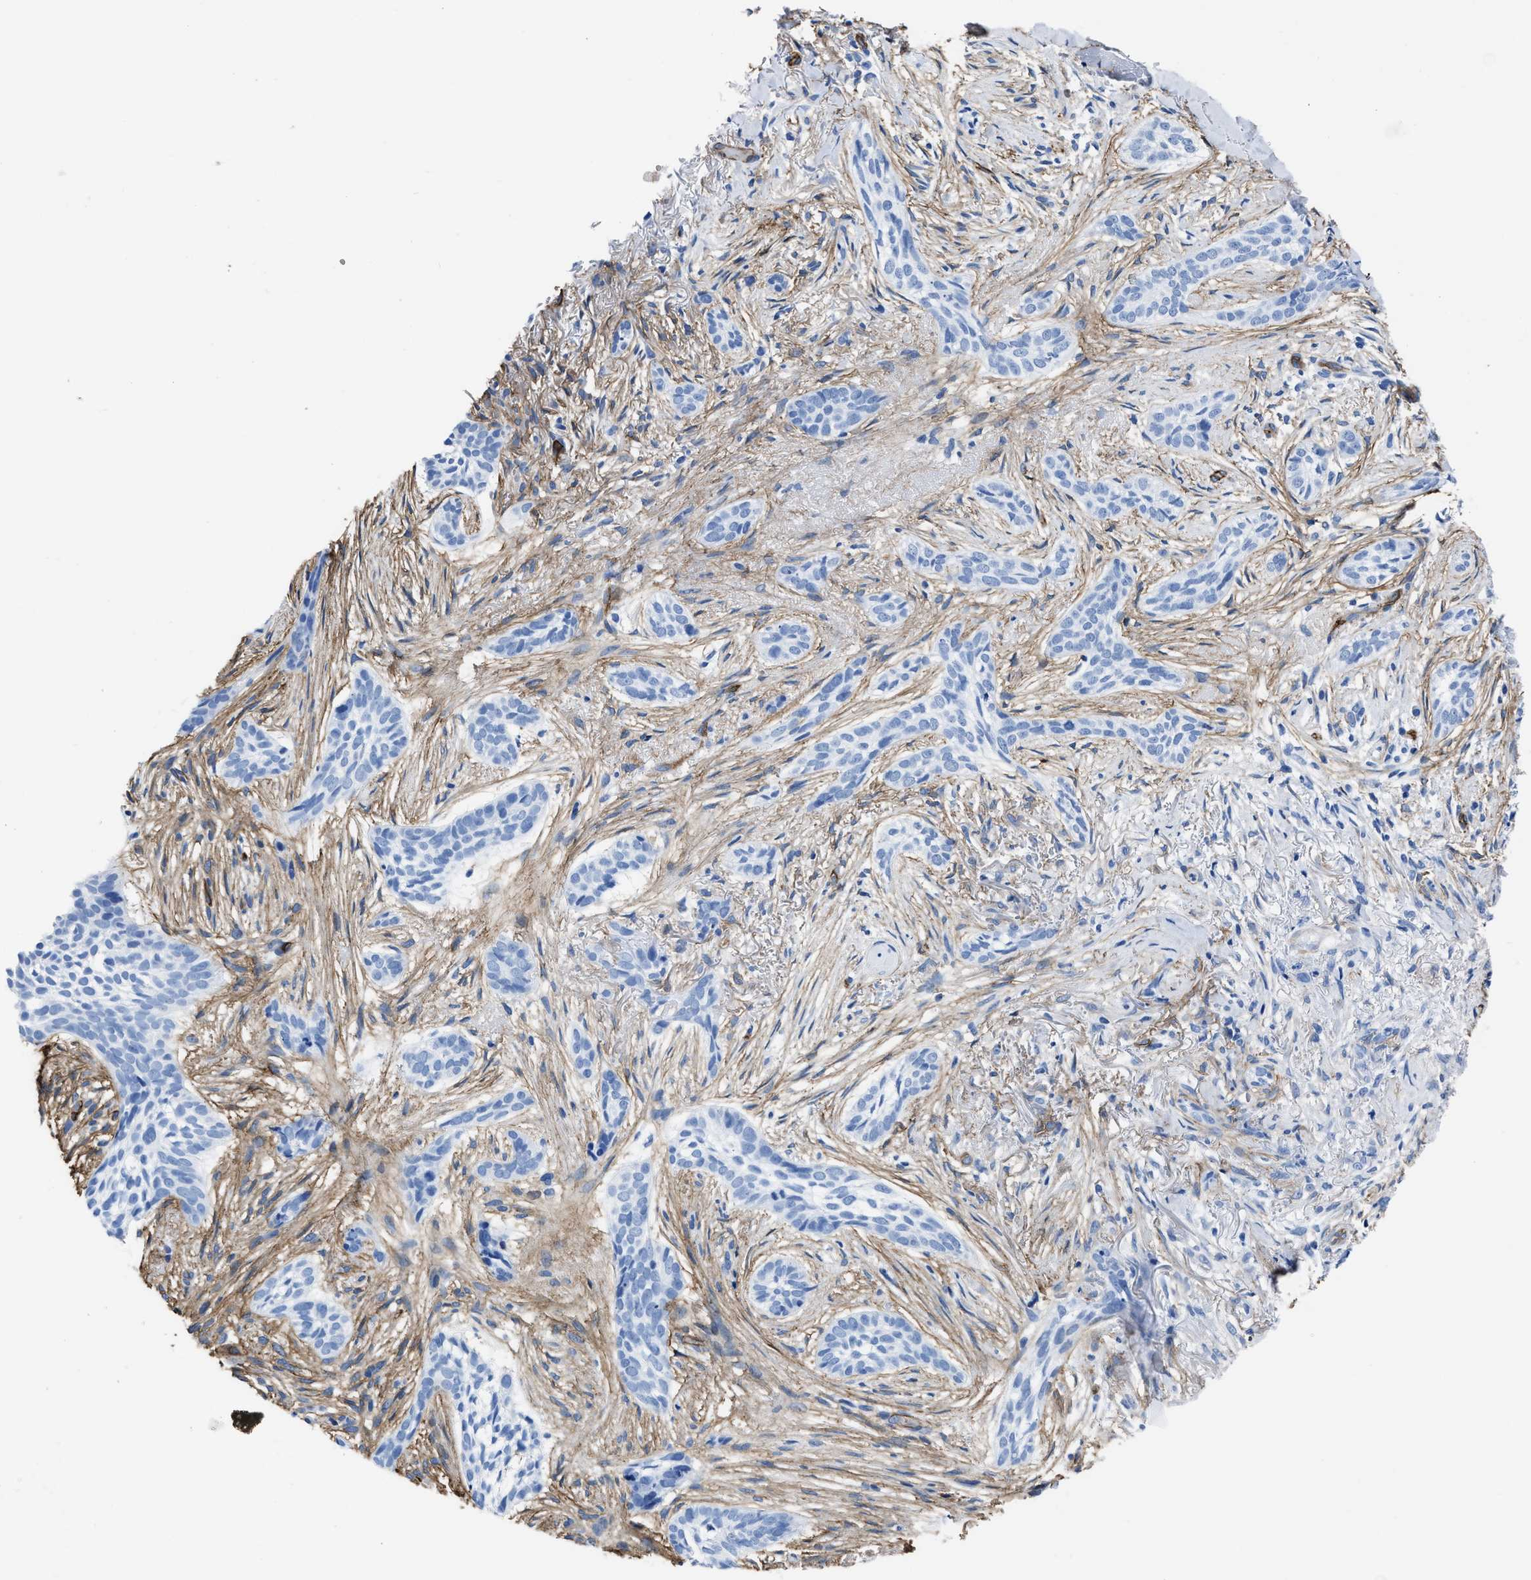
{"staining": {"intensity": "negative", "quantity": "none", "location": "none"}, "tissue": "skin cancer", "cell_type": "Tumor cells", "image_type": "cancer", "snomed": [{"axis": "morphology", "description": "Basal cell carcinoma"}, {"axis": "topography", "description": "Skin"}], "caption": "DAB immunohistochemical staining of human basal cell carcinoma (skin) exhibits no significant positivity in tumor cells.", "gene": "AQP1", "patient": {"sex": "female", "age": 88}}